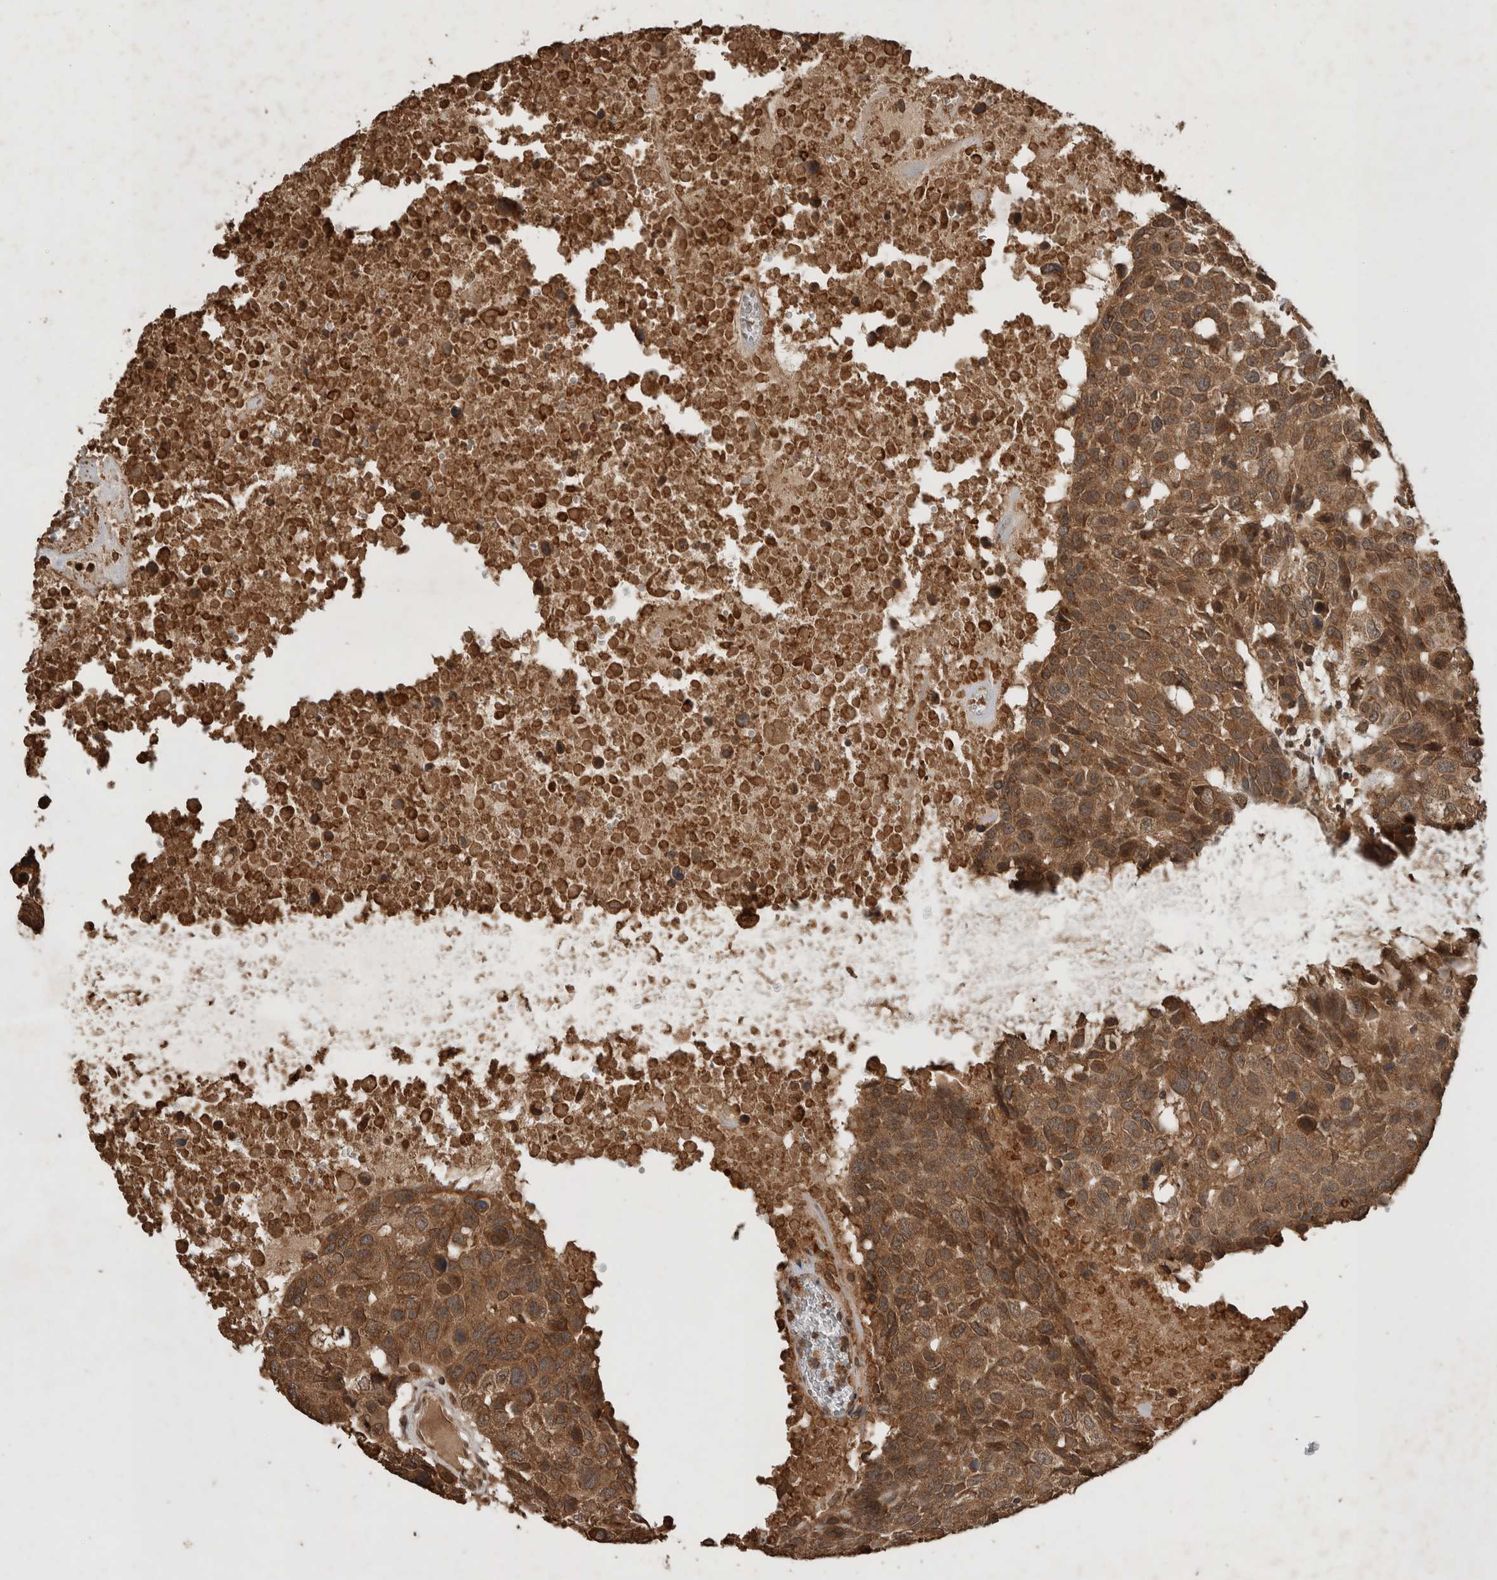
{"staining": {"intensity": "moderate", "quantity": ">75%", "location": "cytoplasmic/membranous"}, "tissue": "head and neck cancer", "cell_type": "Tumor cells", "image_type": "cancer", "snomed": [{"axis": "morphology", "description": "Squamous cell carcinoma, NOS"}, {"axis": "topography", "description": "Head-Neck"}], "caption": "This photomicrograph reveals head and neck cancer (squamous cell carcinoma) stained with immunohistochemistry (IHC) to label a protein in brown. The cytoplasmic/membranous of tumor cells show moderate positivity for the protein. Nuclei are counter-stained blue.", "gene": "OTUD7B", "patient": {"sex": "male", "age": 66}}